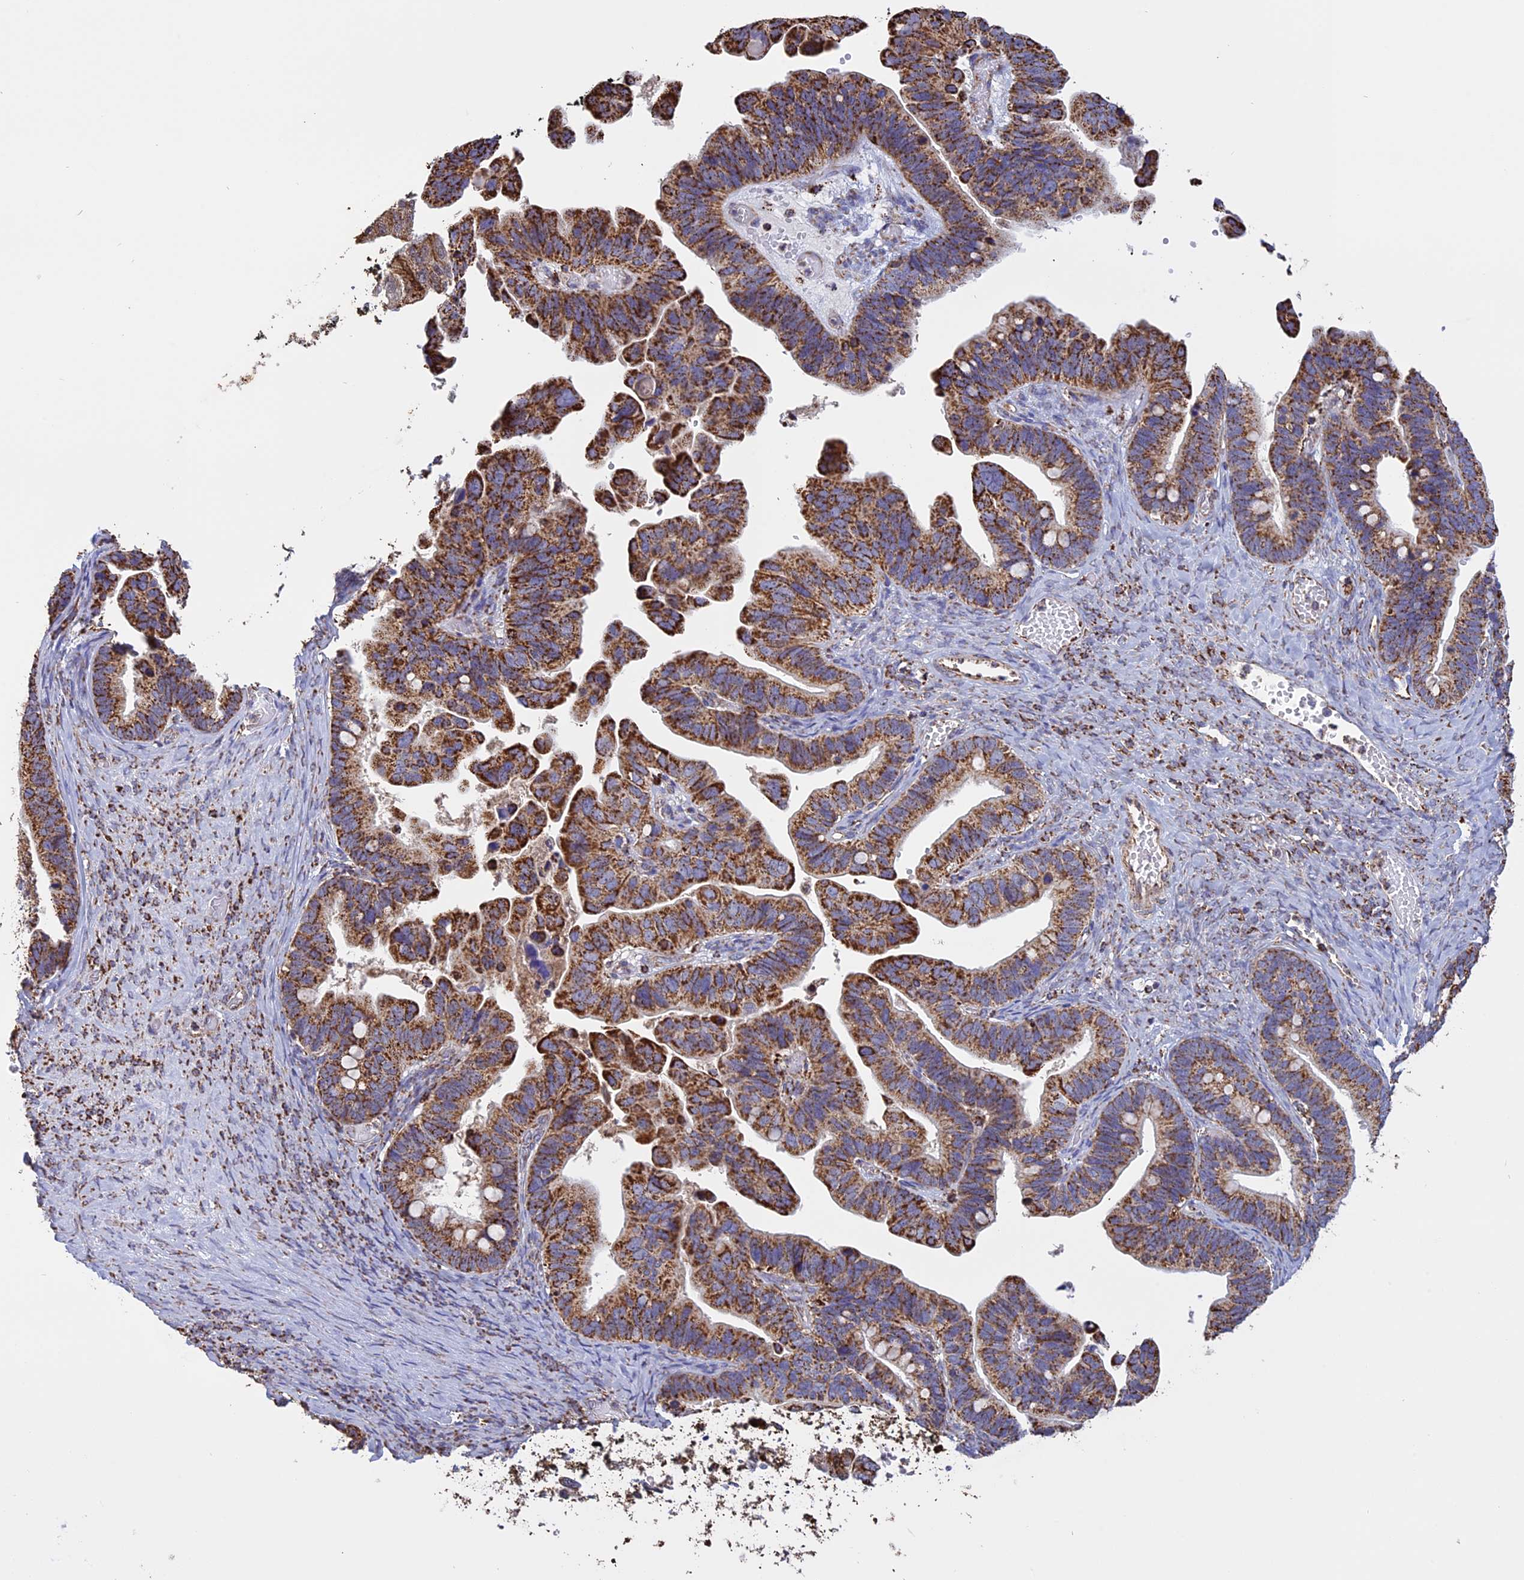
{"staining": {"intensity": "moderate", "quantity": ">75%", "location": "cytoplasmic/membranous"}, "tissue": "ovarian cancer", "cell_type": "Tumor cells", "image_type": "cancer", "snomed": [{"axis": "morphology", "description": "Cystadenocarcinoma, serous, NOS"}, {"axis": "topography", "description": "Ovary"}], "caption": "A micrograph of ovarian cancer (serous cystadenocarcinoma) stained for a protein displays moderate cytoplasmic/membranous brown staining in tumor cells.", "gene": "KCNG1", "patient": {"sex": "female", "age": 56}}